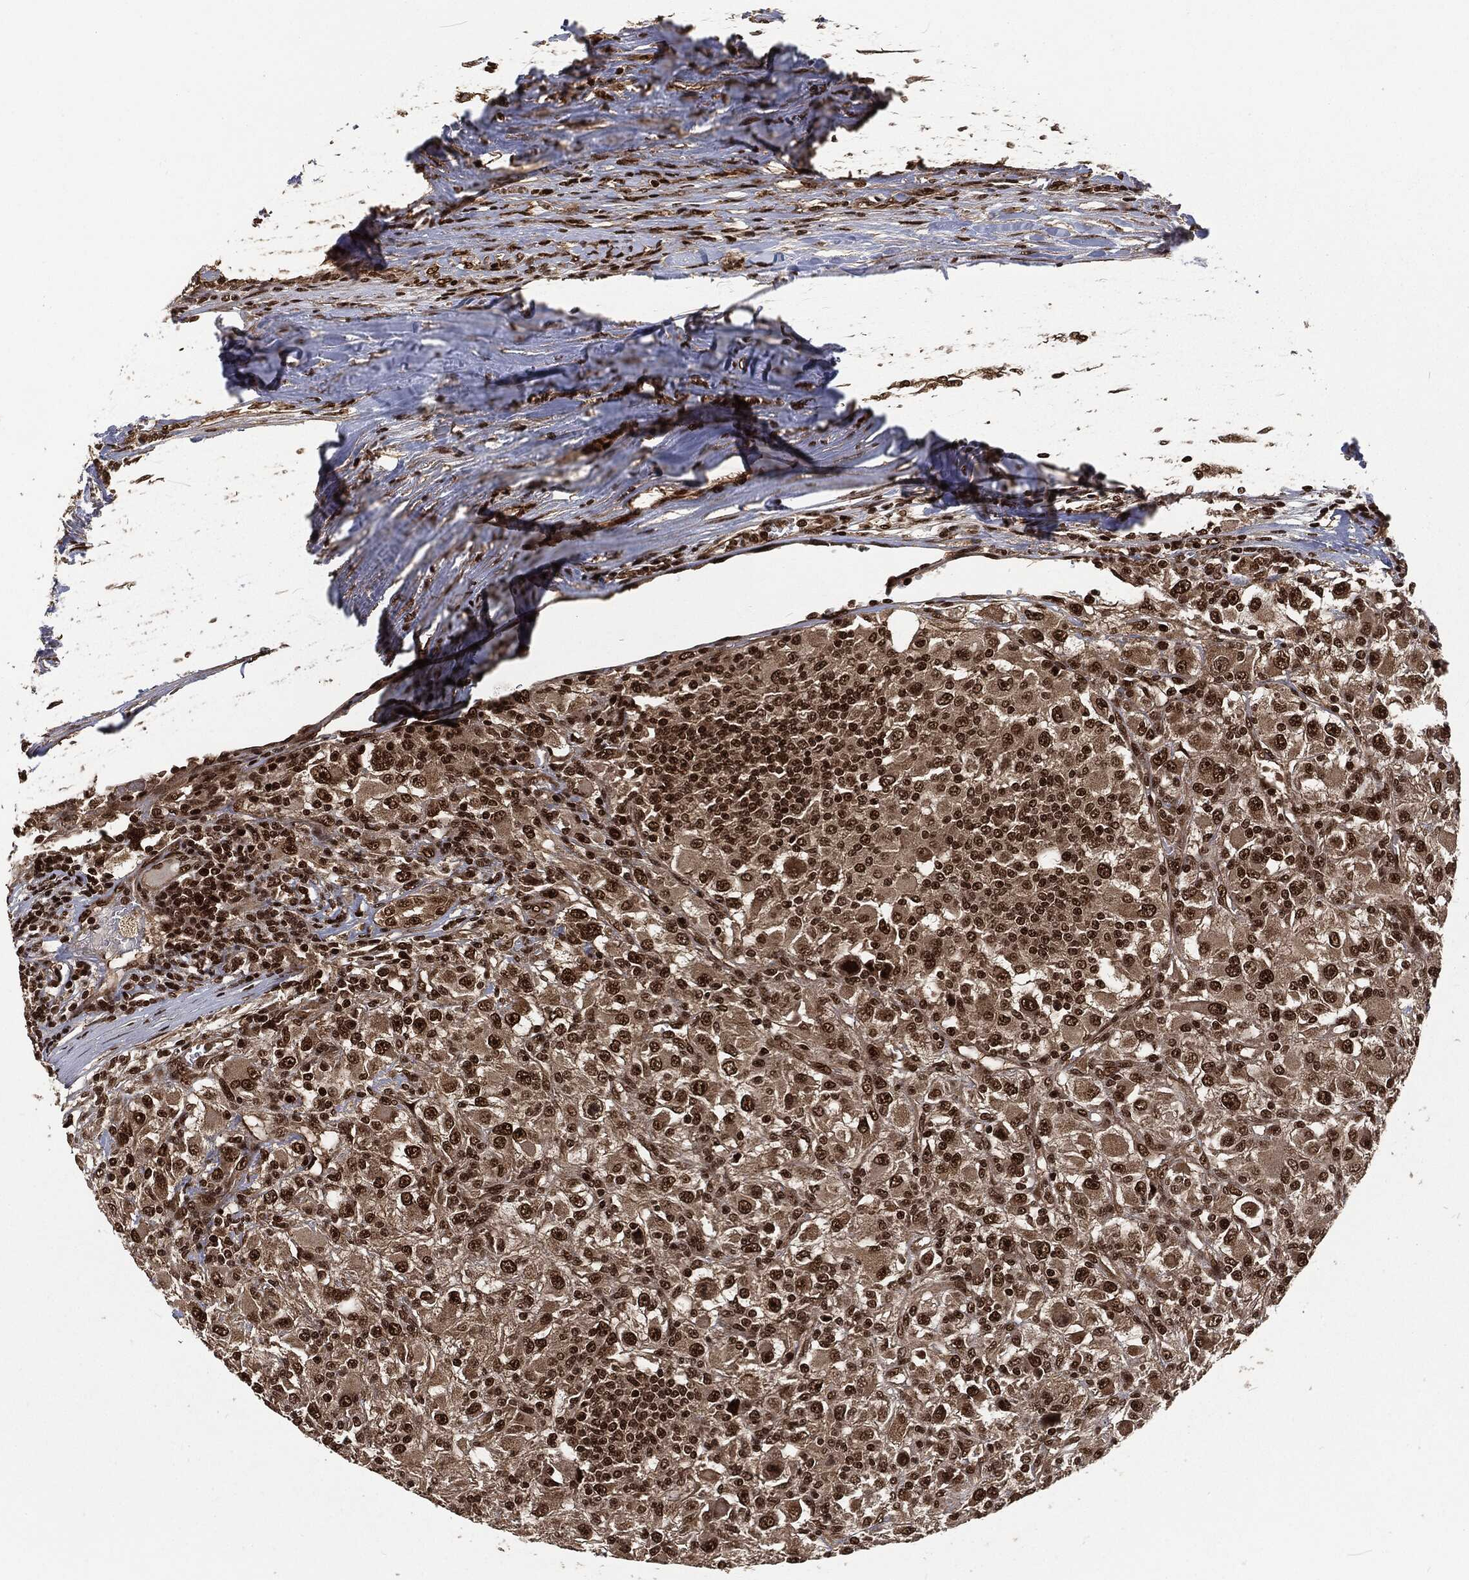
{"staining": {"intensity": "strong", "quantity": "25%-75%", "location": "nuclear"}, "tissue": "renal cancer", "cell_type": "Tumor cells", "image_type": "cancer", "snomed": [{"axis": "morphology", "description": "Adenocarcinoma, NOS"}, {"axis": "topography", "description": "Kidney"}], "caption": "This micrograph exhibits immunohistochemistry staining of renal adenocarcinoma, with high strong nuclear positivity in about 25%-75% of tumor cells.", "gene": "NGRN", "patient": {"sex": "female", "age": 67}}